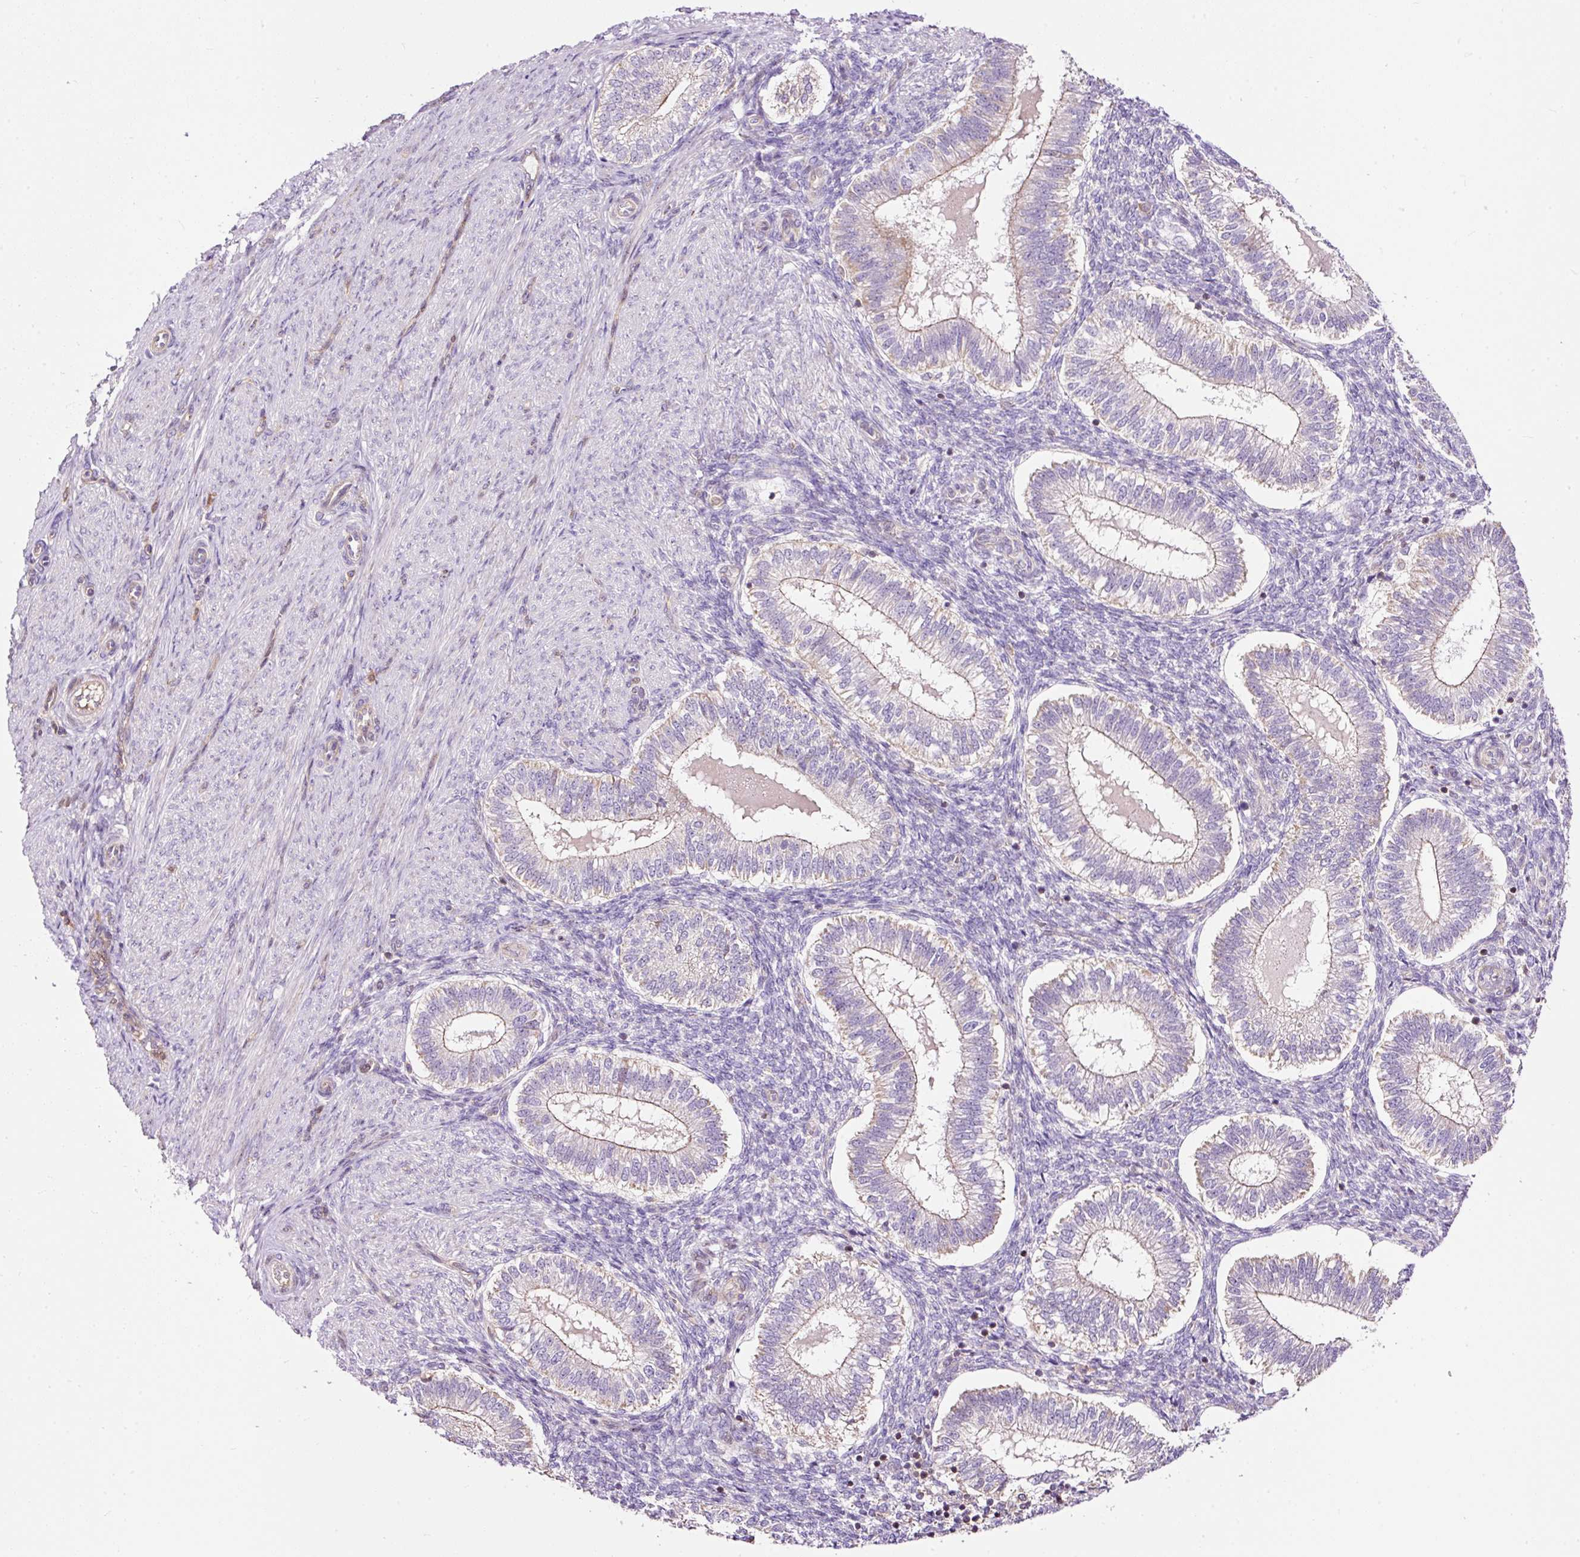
{"staining": {"intensity": "negative", "quantity": "none", "location": "none"}, "tissue": "endometrium", "cell_type": "Cells in endometrial stroma", "image_type": "normal", "snomed": [{"axis": "morphology", "description": "Normal tissue, NOS"}, {"axis": "topography", "description": "Endometrium"}], "caption": "Immunohistochemistry (IHC) histopathology image of normal endometrium: human endometrium stained with DAB shows no significant protein staining in cells in endometrial stroma.", "gene": "BOLA3", "patient": {"sex": "female", "age": 25}}